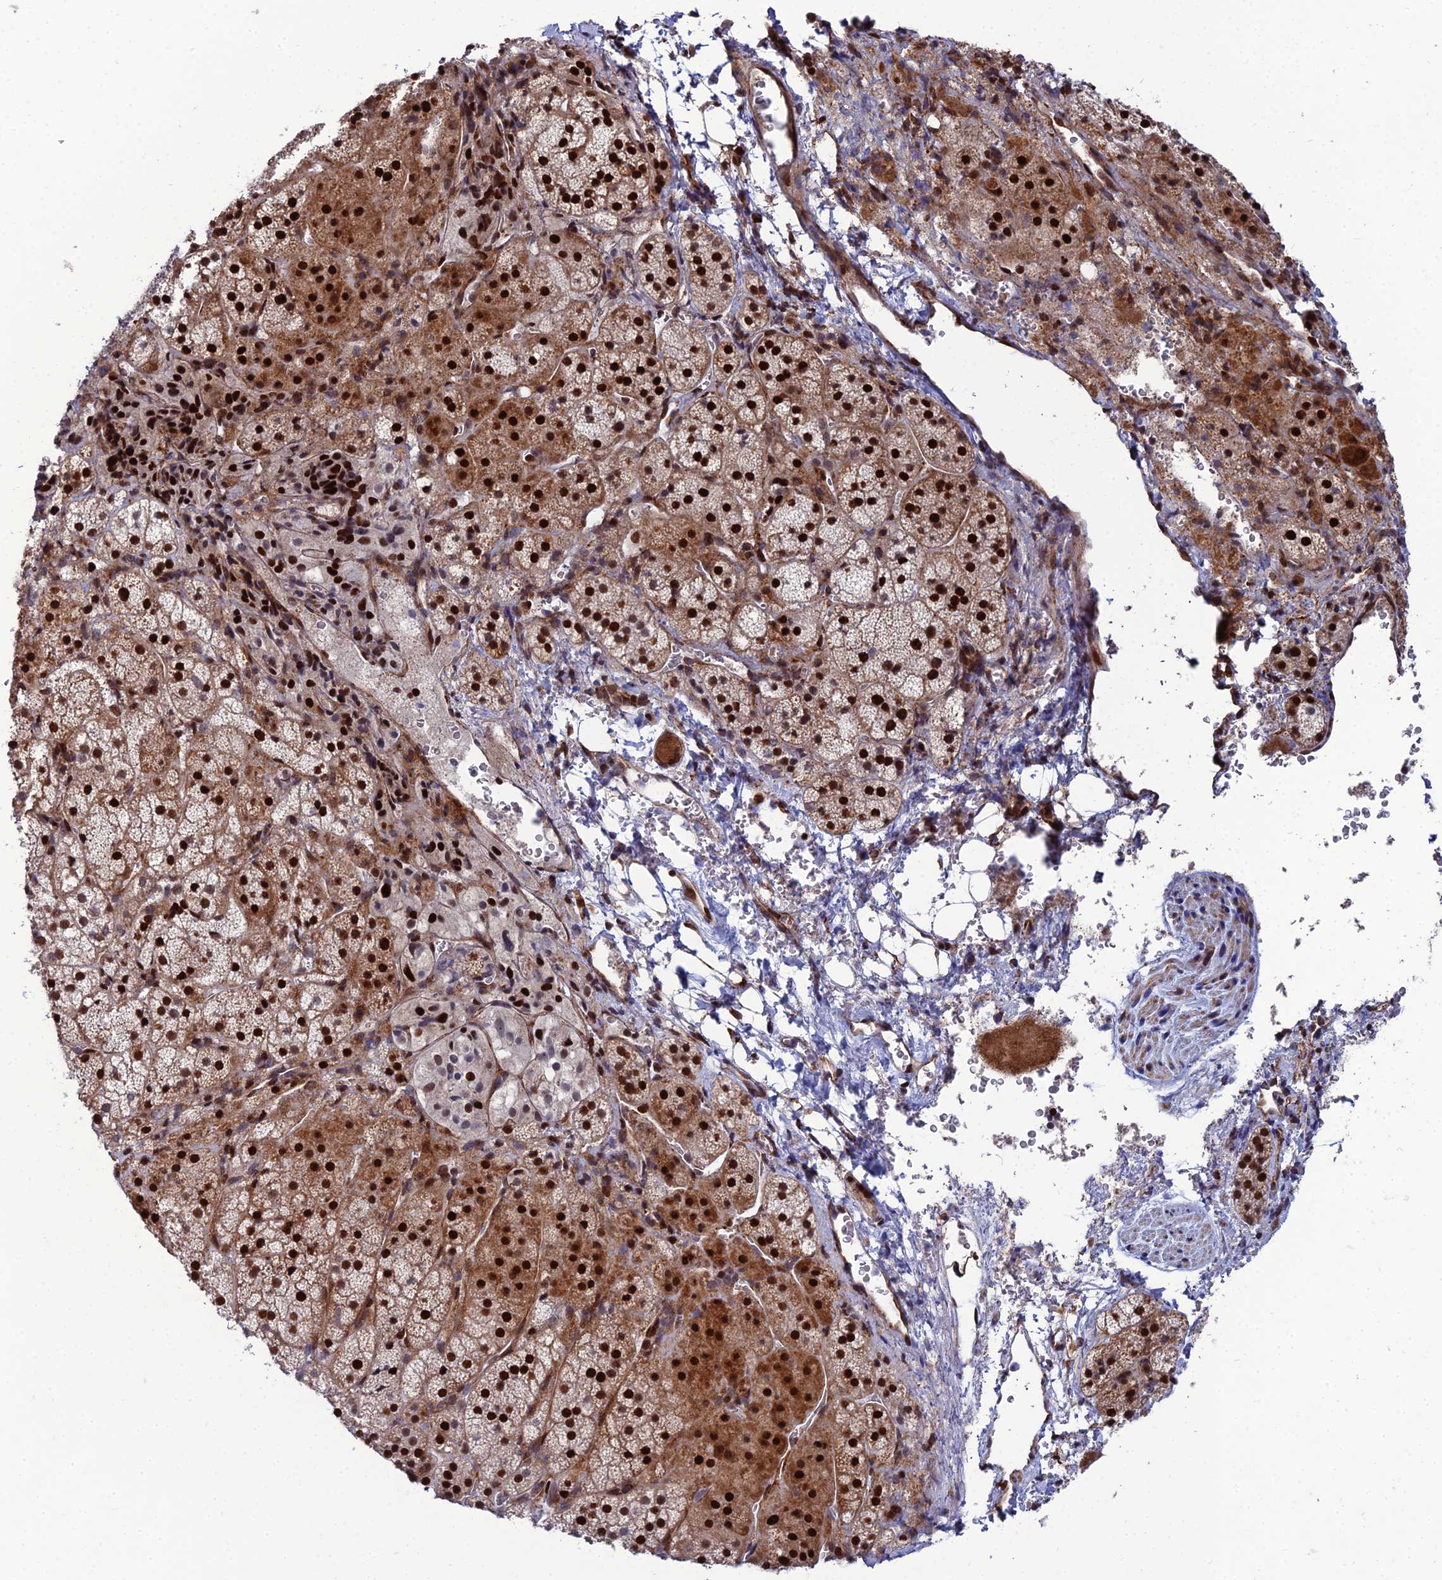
{"staining": {"intensity": "strong", "quantity": "25%-75%", "location": "cytoplasmic/membranous,nuclear"}, "tissue": "adrenal gland", "cell_type": "Glandular cells", "image_type": "normal", "snomed": [{"axis": "morphology", "description": "Normal tissue, NOS"}, {"axis": "topography", "description": "Adrenal gland"}], "caption": "Immunohistochemistry histopathology image of normal adrenal gland: adrenal gland stained using IHC exhibits high levels of strong protein expression localized specifically in the cytoplasmic/membranous,nuclear of glandular cells, appearing as a cytoplasmic/membranous,nuclear brown color.", "gene": "ZNF668", "patient": {"sex": "female", "age": 44}}